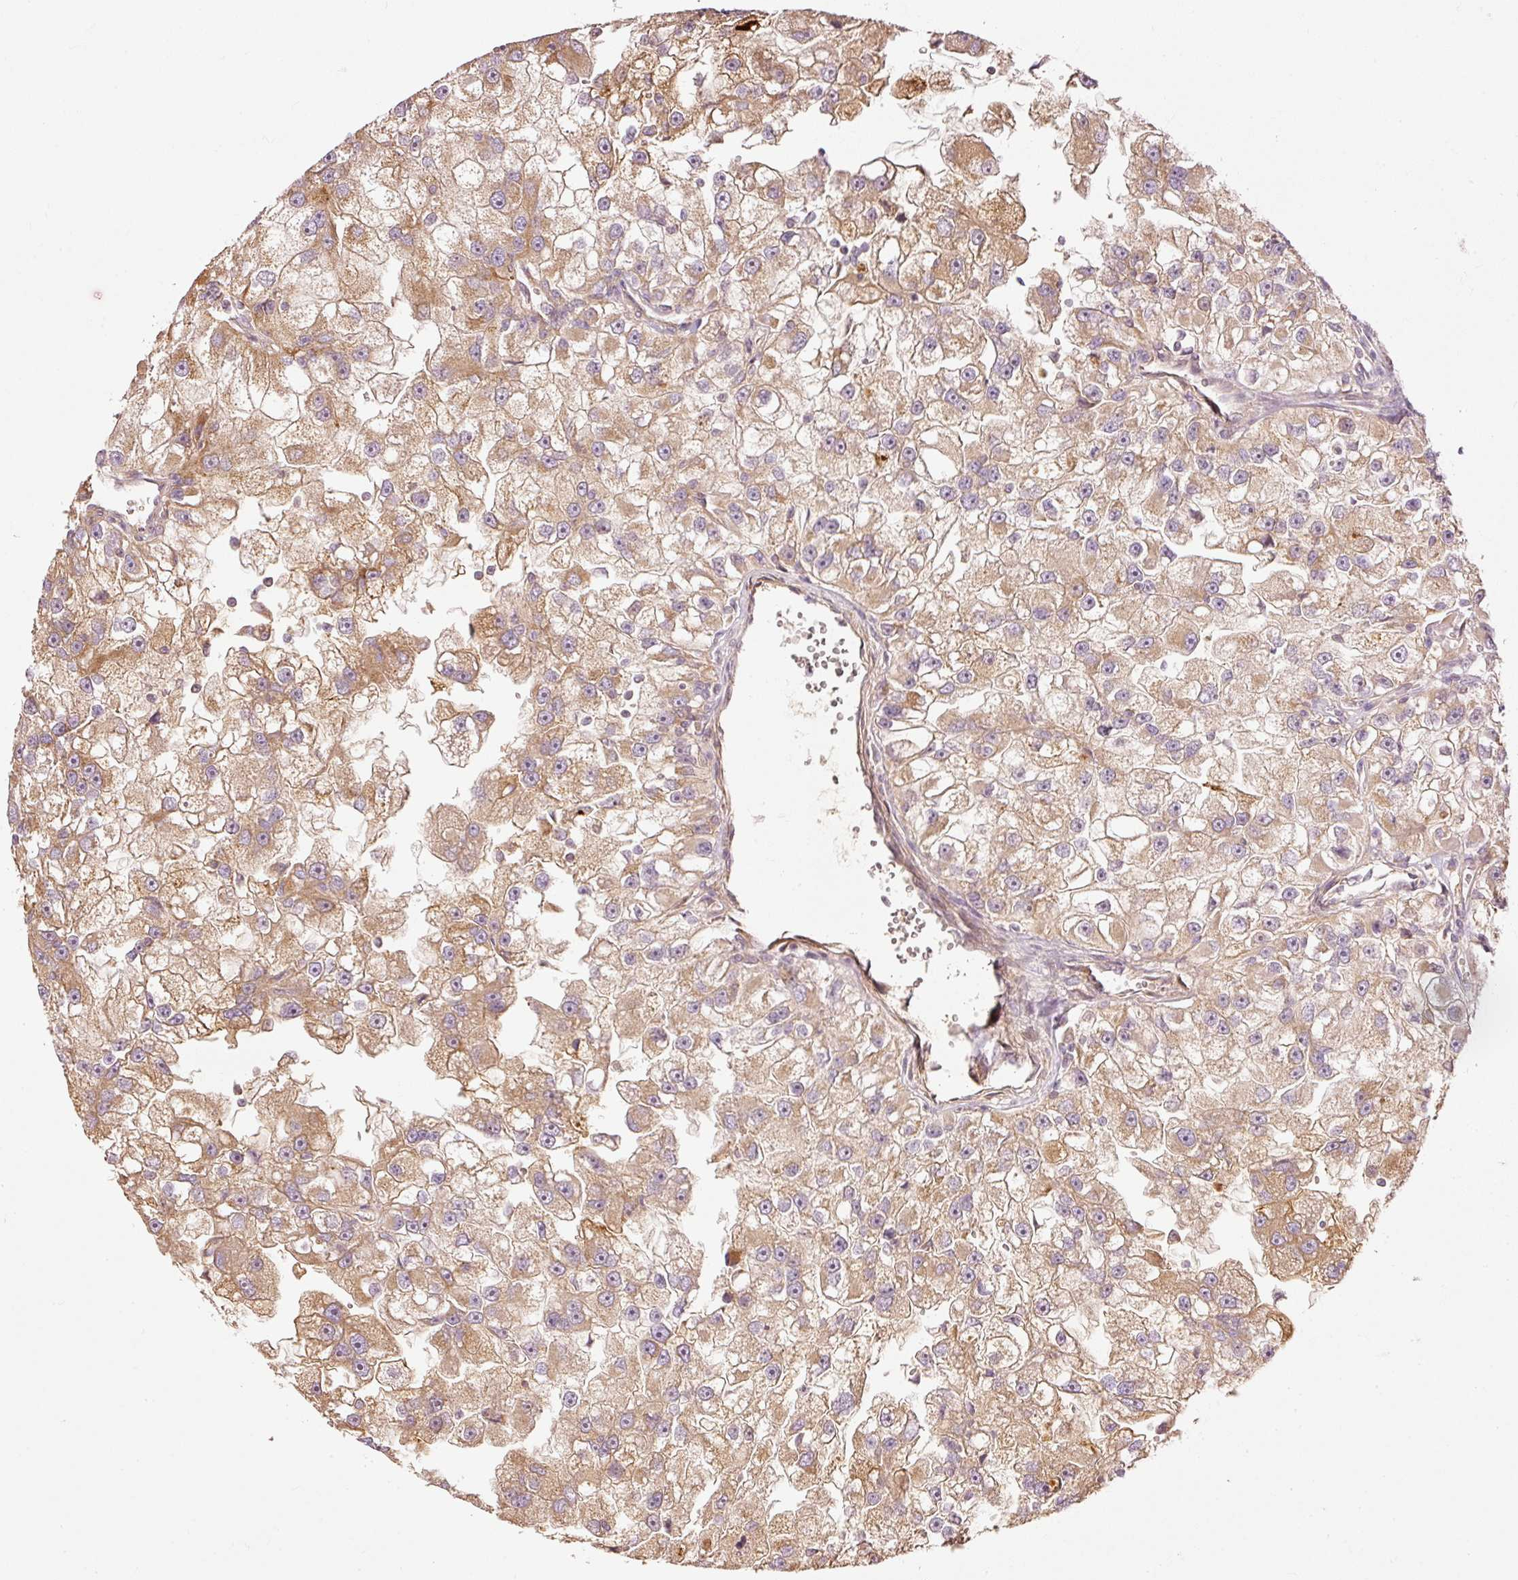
{"staining": {"intensity": "moderate", "quantity": ">75%", "location": "cytoplasmic/membranous"}, "tissue": "renal cancer", "cell_type": "Tumor cells", "image_type": "cancer", "snomed": [{"axis": "morphology", "description": "Adenocarcinoma, NOS"}, {"axis": "topography", "description": "Kidney"}], "caption": "IHC staining of adenocarcinoma (renal), which demonstrates medium levels of moderate cytoplasmic/membranous expression in approximately >75% of tumor cells indicating moderate cytoplasmic/membranous protein positivity. The staining was performed using DAB (3,3'-diaminobenzidine) (brown) for protein detection and nuclei were counterstained in hematoxylin (blue).", "gene": "SERPING1", "patient": {"sex": "male", "age": 63}}